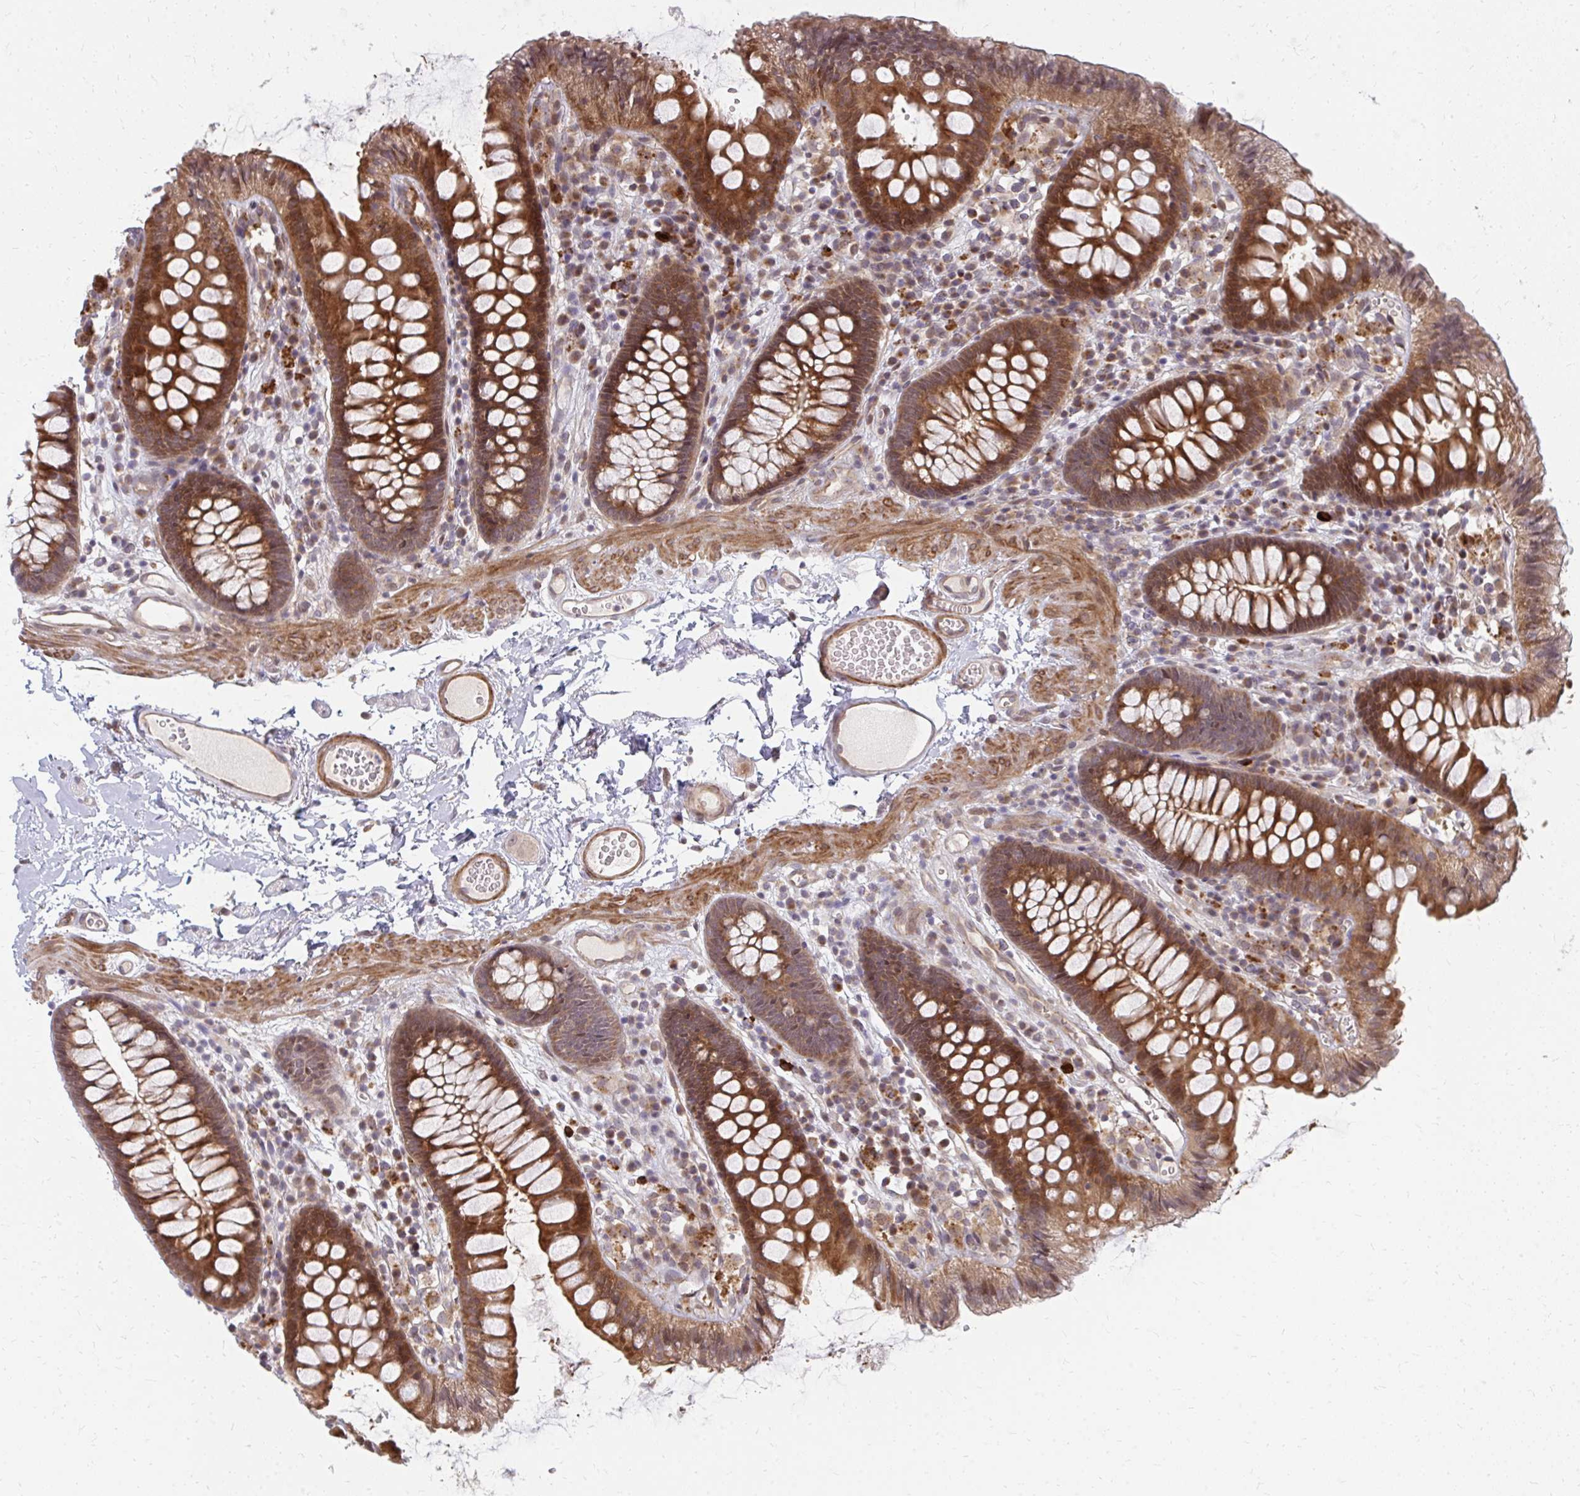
{"staining": {"intensity": "moderate", "quantity": ">75%", "location": "cytoplasmic/membranous"}, "tissue": "colon", "cell_type": "Endothelial cells", "image_type": "normal", "snomed": [{"axis": "morphology", "description": "Normal tissue, NOS"}, {"axis": "topography", "description": "Colon"}], "caption": "The immunohistochemical stain labels moderate cytoplasmic/membranous staining in endothelial cells of normal colon. (Stains: DAB in brown, nuclei in blue, Microscopy: brightfield microscopy at high magnification).", "gene": "ZNF285", "patient": {"sex": "male", "age": 84}}